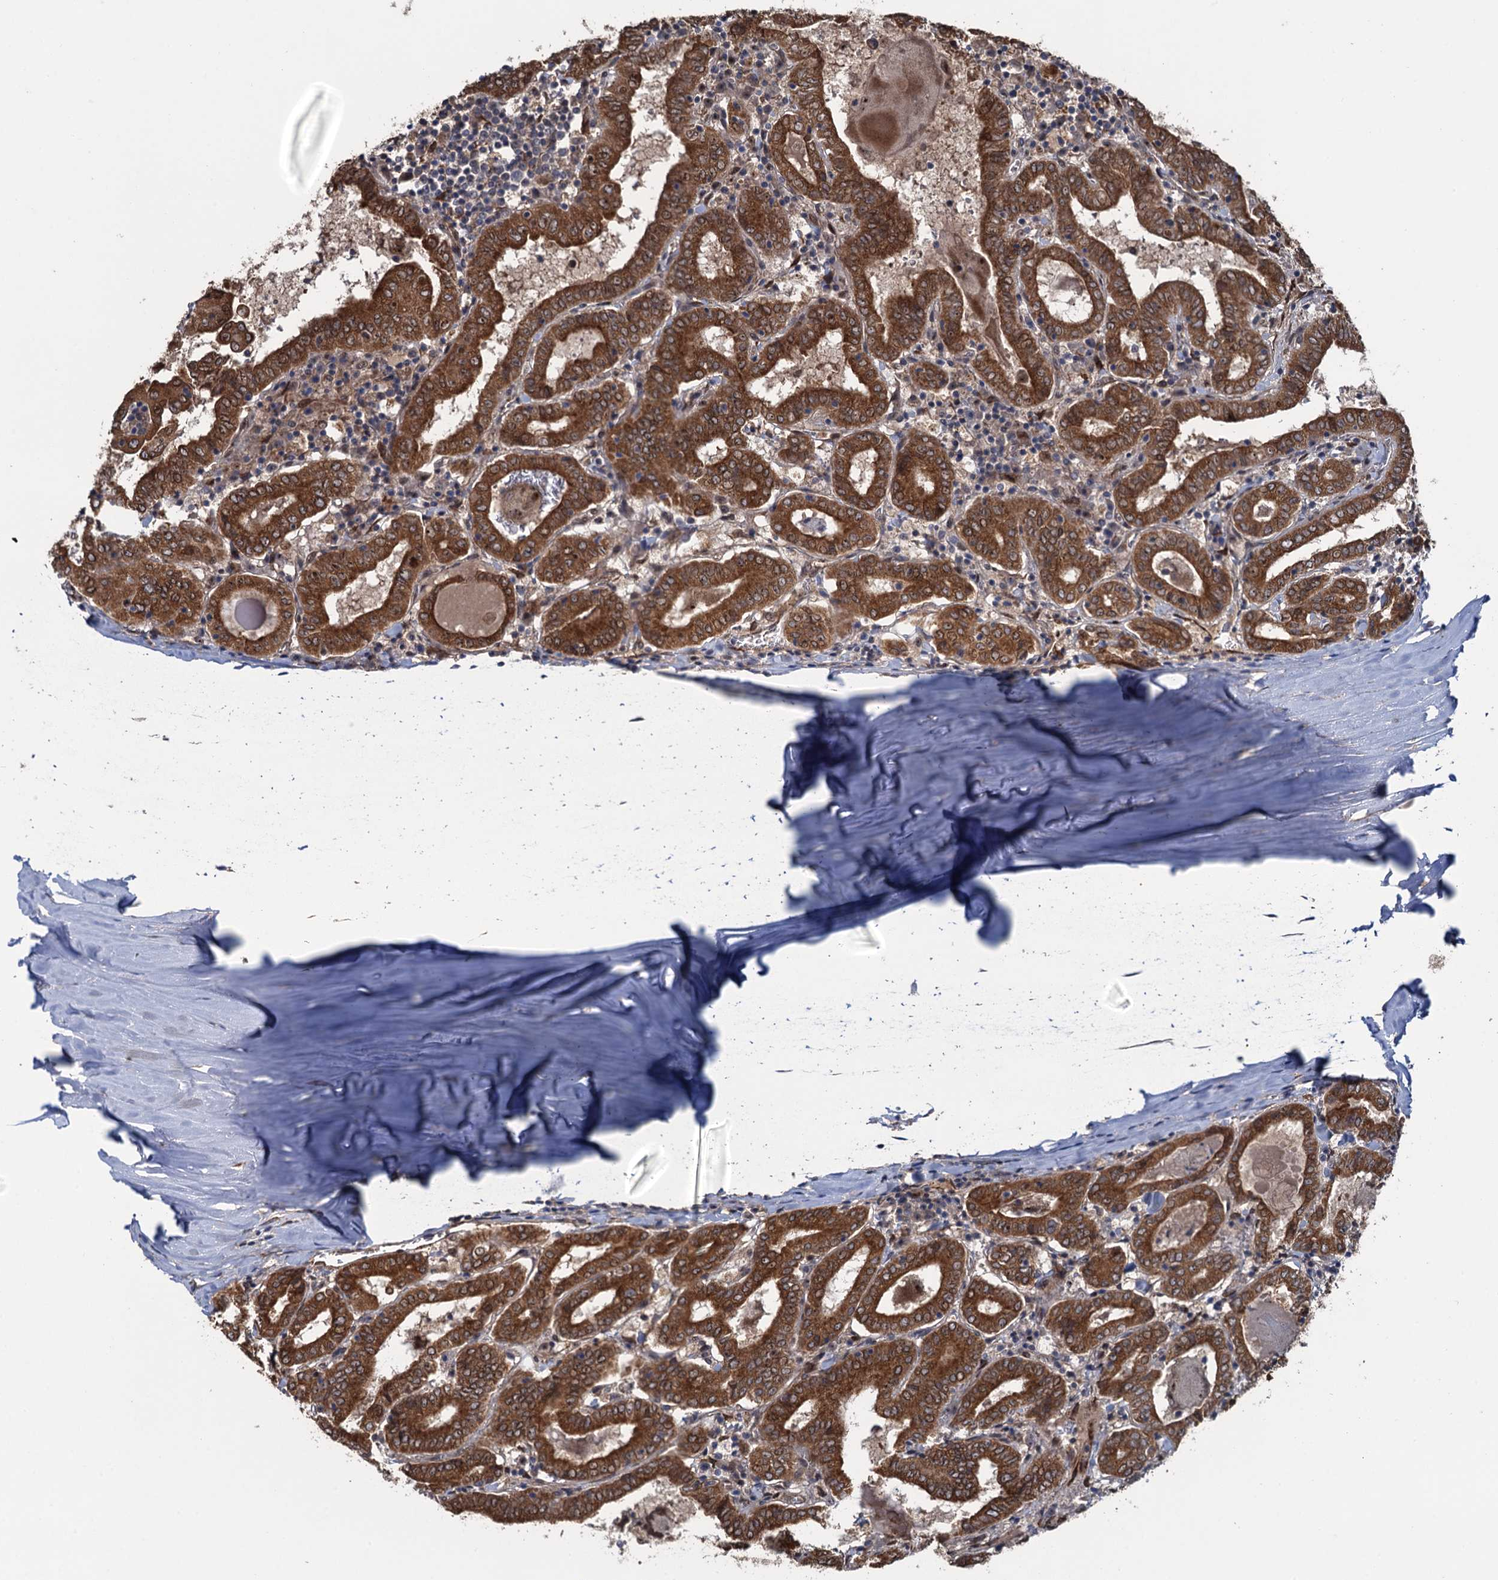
{"staining": {"intensity": "strong", "quantity": ">75%", "location": "cytoplasmic/membranous"}, "tissue": "thyroid cancer", "cell_type": "Tumor cells", "image_type": "cancer", "snomed": [{"axis": "morphology", "description": "Papillary adenocarcinoma, NOS"}, {"axis": "topography", "description": "Thyroid gland"}], "caption": "Protein expression analysis of human papillary adenocarcinoma (thyroid) reveals strong cytoplasmic/membranous positivity in about >75% of tumor cells.", "gene": "EVX2", "patient": {"sex": "female", "age": 72}}